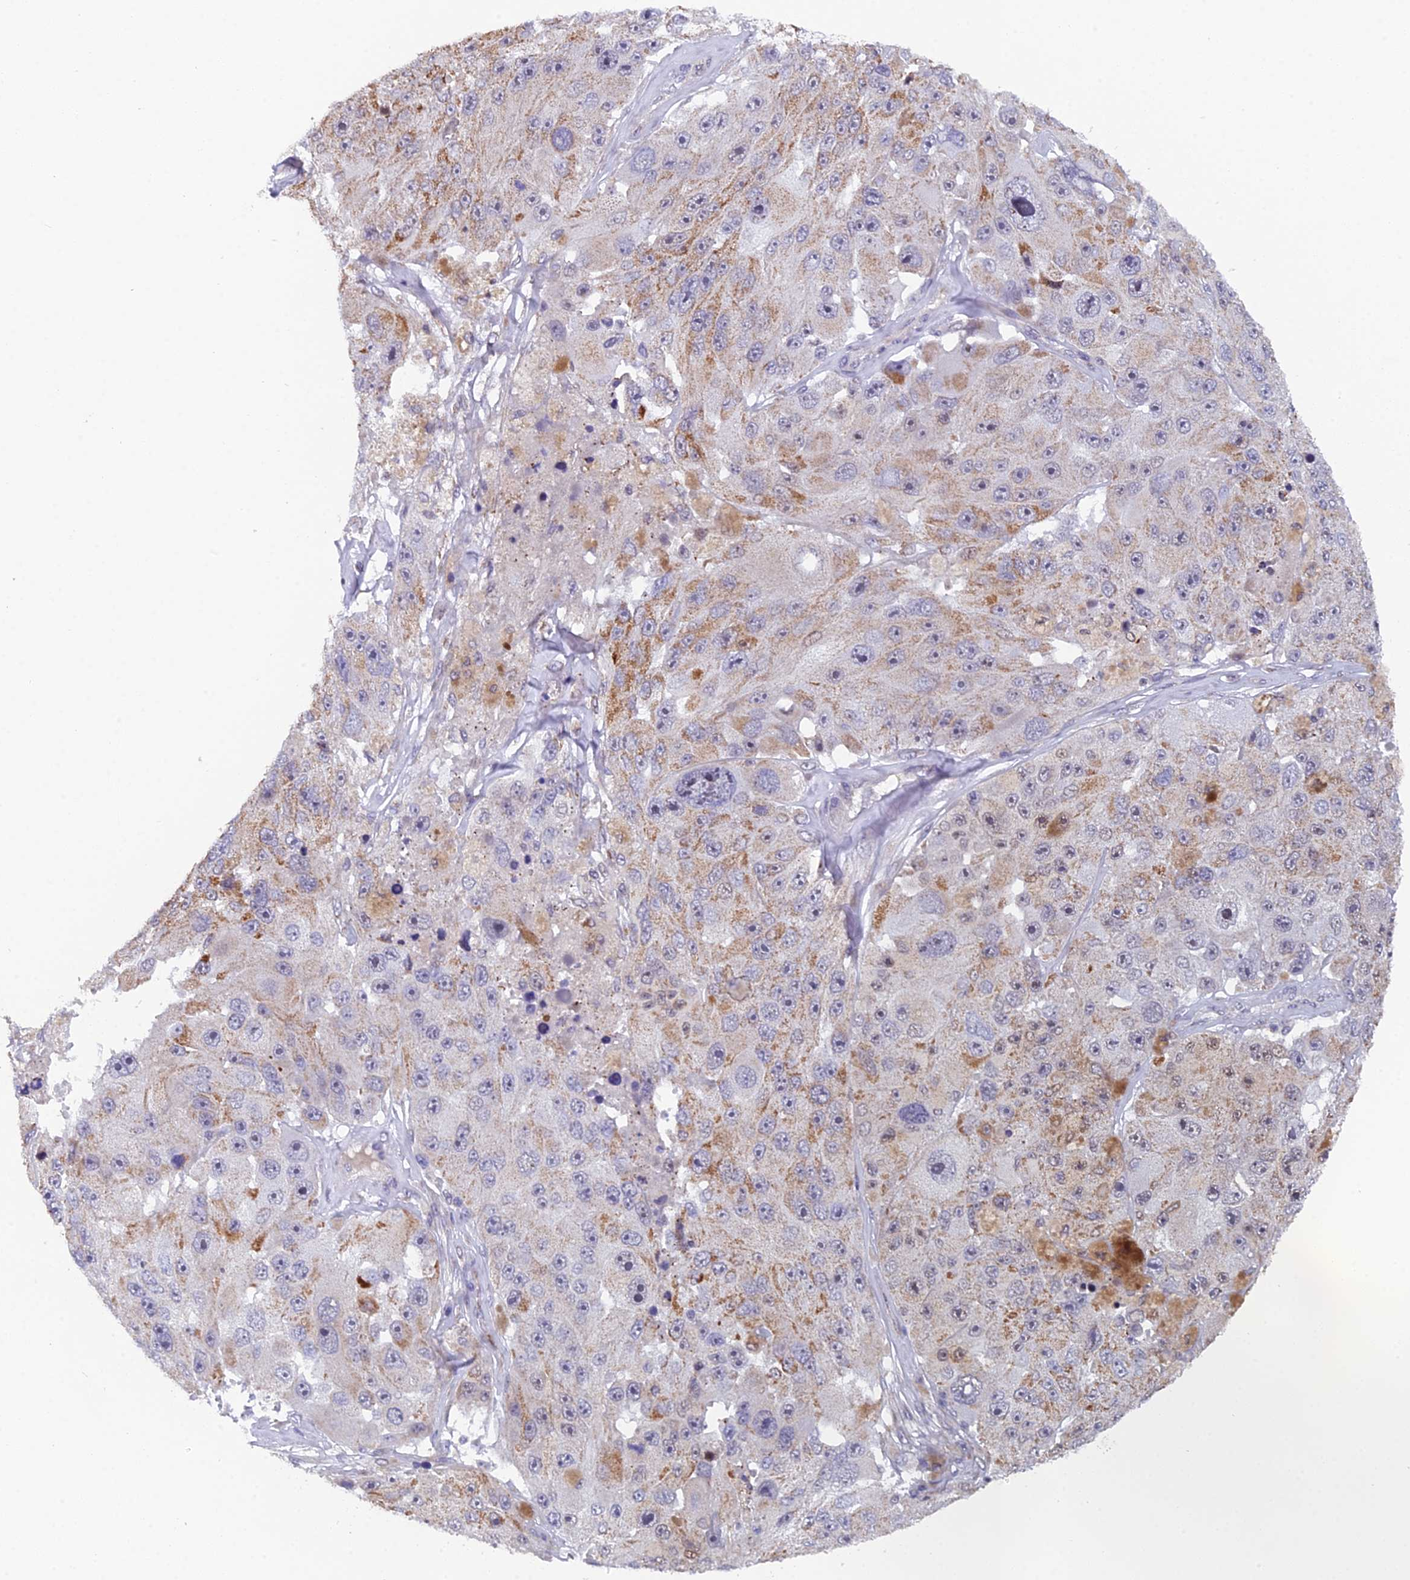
{"staining": {"intensity": "weak", "quantity": "<25%", "location": "cytoplasmic/membranous"}, "tissue": "melanoma", "cell_type": "Tumor cells", "image_type": "cancer", "snomed": [{"axis": "morphology", "description": "Malignant melanoma, Metastatic site"}, {"axis": "topography", "description": "Lymph node"}], "caption": "Protein analysis of malignant melanoma (metastatic site) demonstrates no significant staining in tumor cells. (Immunohistochemistry (ihc), brightfield microscopy, high magnification).", "gene": "XKR9", "patient": {"sex": "male", "age": 62}}